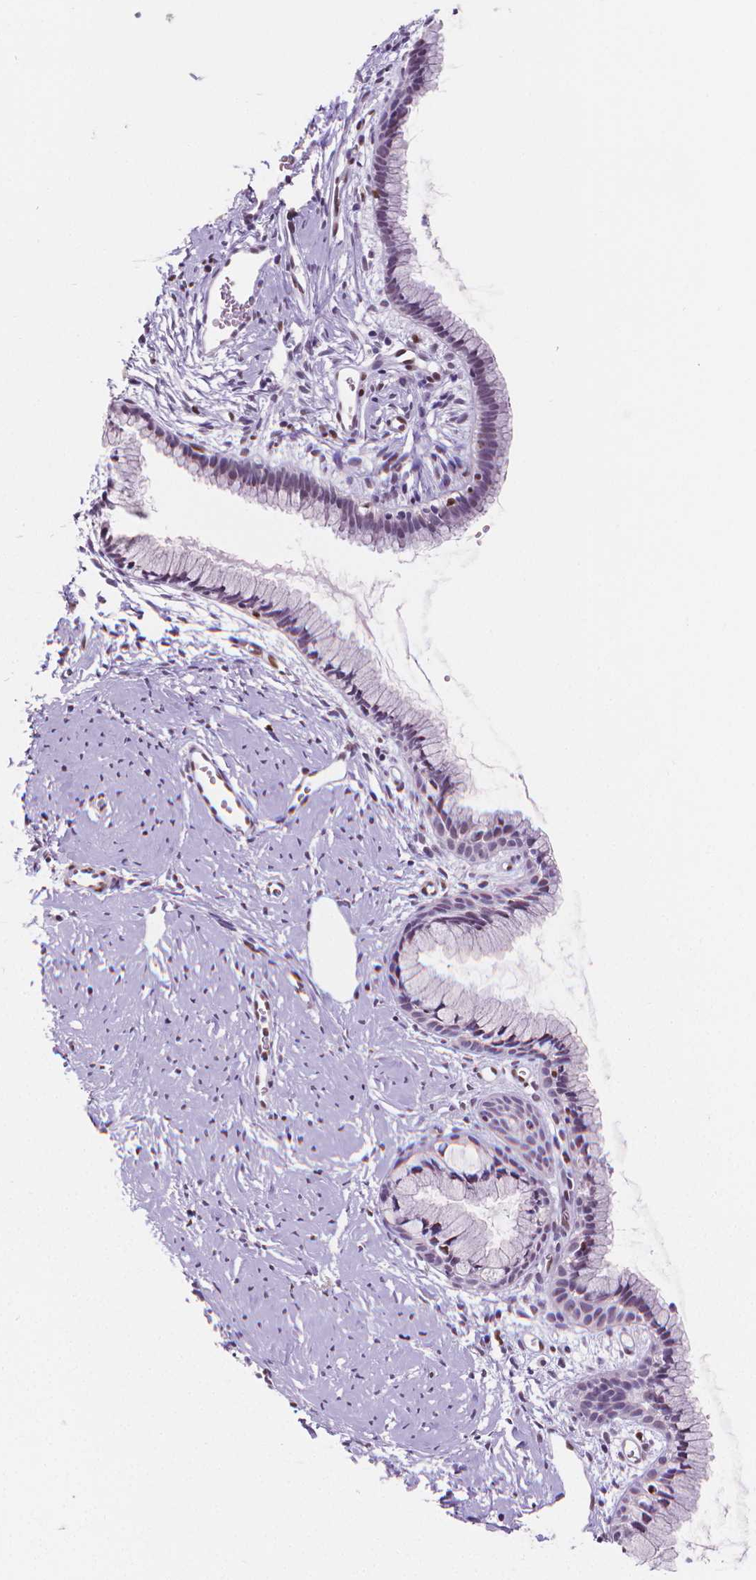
{"staining": {"intensity": "weak", "quantity": "<25%", "location": "nuclear"}, "tissue": "cervix", "cell_type": "Glandular cells", "image_type": "normal", "snomed": [{"axis": "morphology", "description": "Normal tissue, NOS"}, {"axis": "topography", "description": "Cervix"}], "caption": "This is a image of immunohistochemistry (IHC) staining of unremarkable cervix, which shows no staining in glandular cells. (Immunohistochemistry, brightfield microscopy, high magnification).", "gene": "MEF2C", "patient": {"sex": "female", "age": 40}}